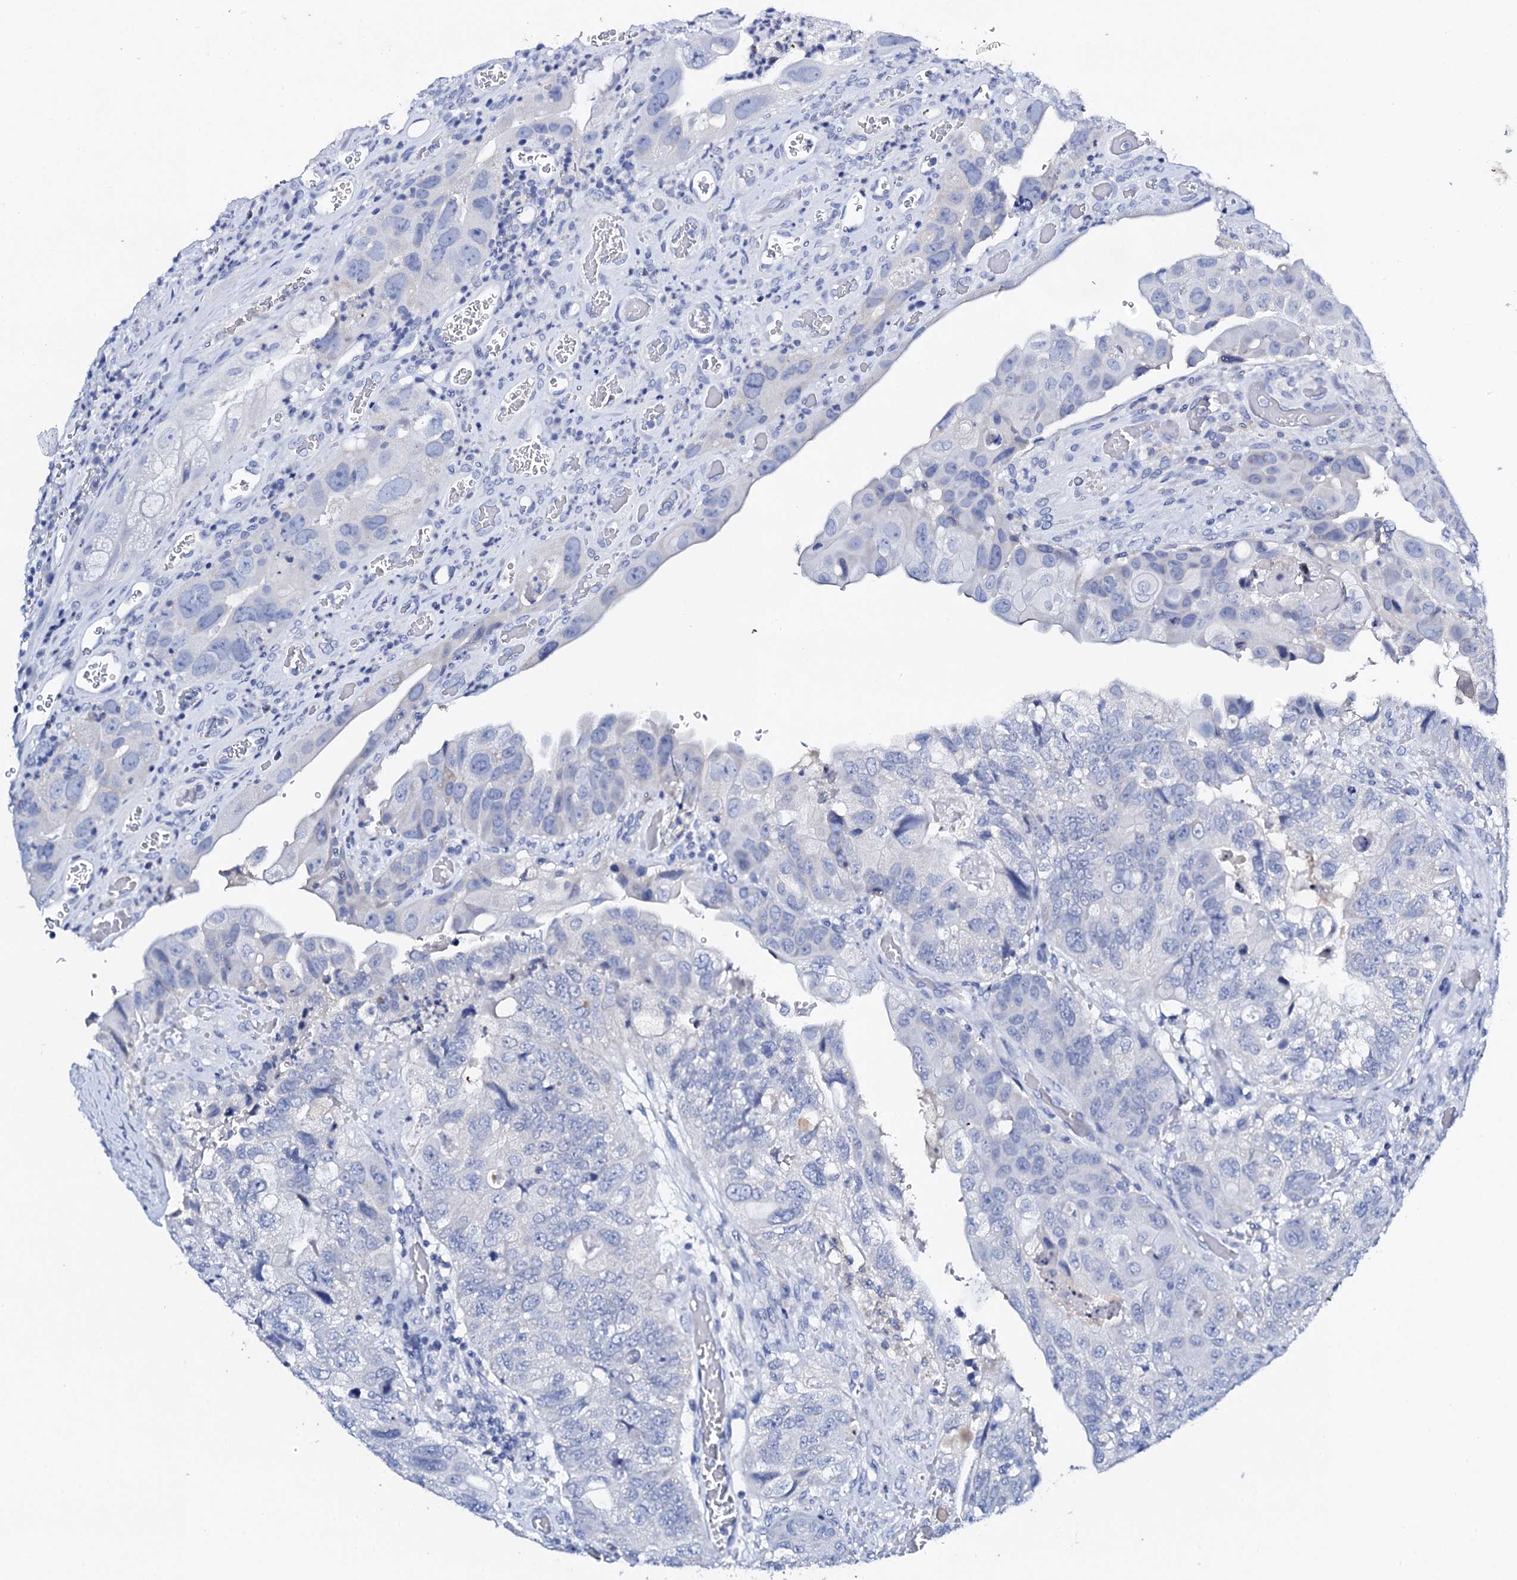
{"staining": {"intensity": "negative", "quantity": "none", "location": "none"}, "tissue": "colorectal cancer", "cell_type": "Tumor cells", "image_type": "cancer", "snomed": [{"axis": "morphology", "description": "Adenocarcinoma, NOS"}, {"axis": "topography", "description": "Rectum"}], "caption": "This is an IHC photomicrograph of colorectal adenocarcinoma. There is no expression in tumor cells.", "gene": "FBXL16", "patient": {"sex": "male", "age": 63}}